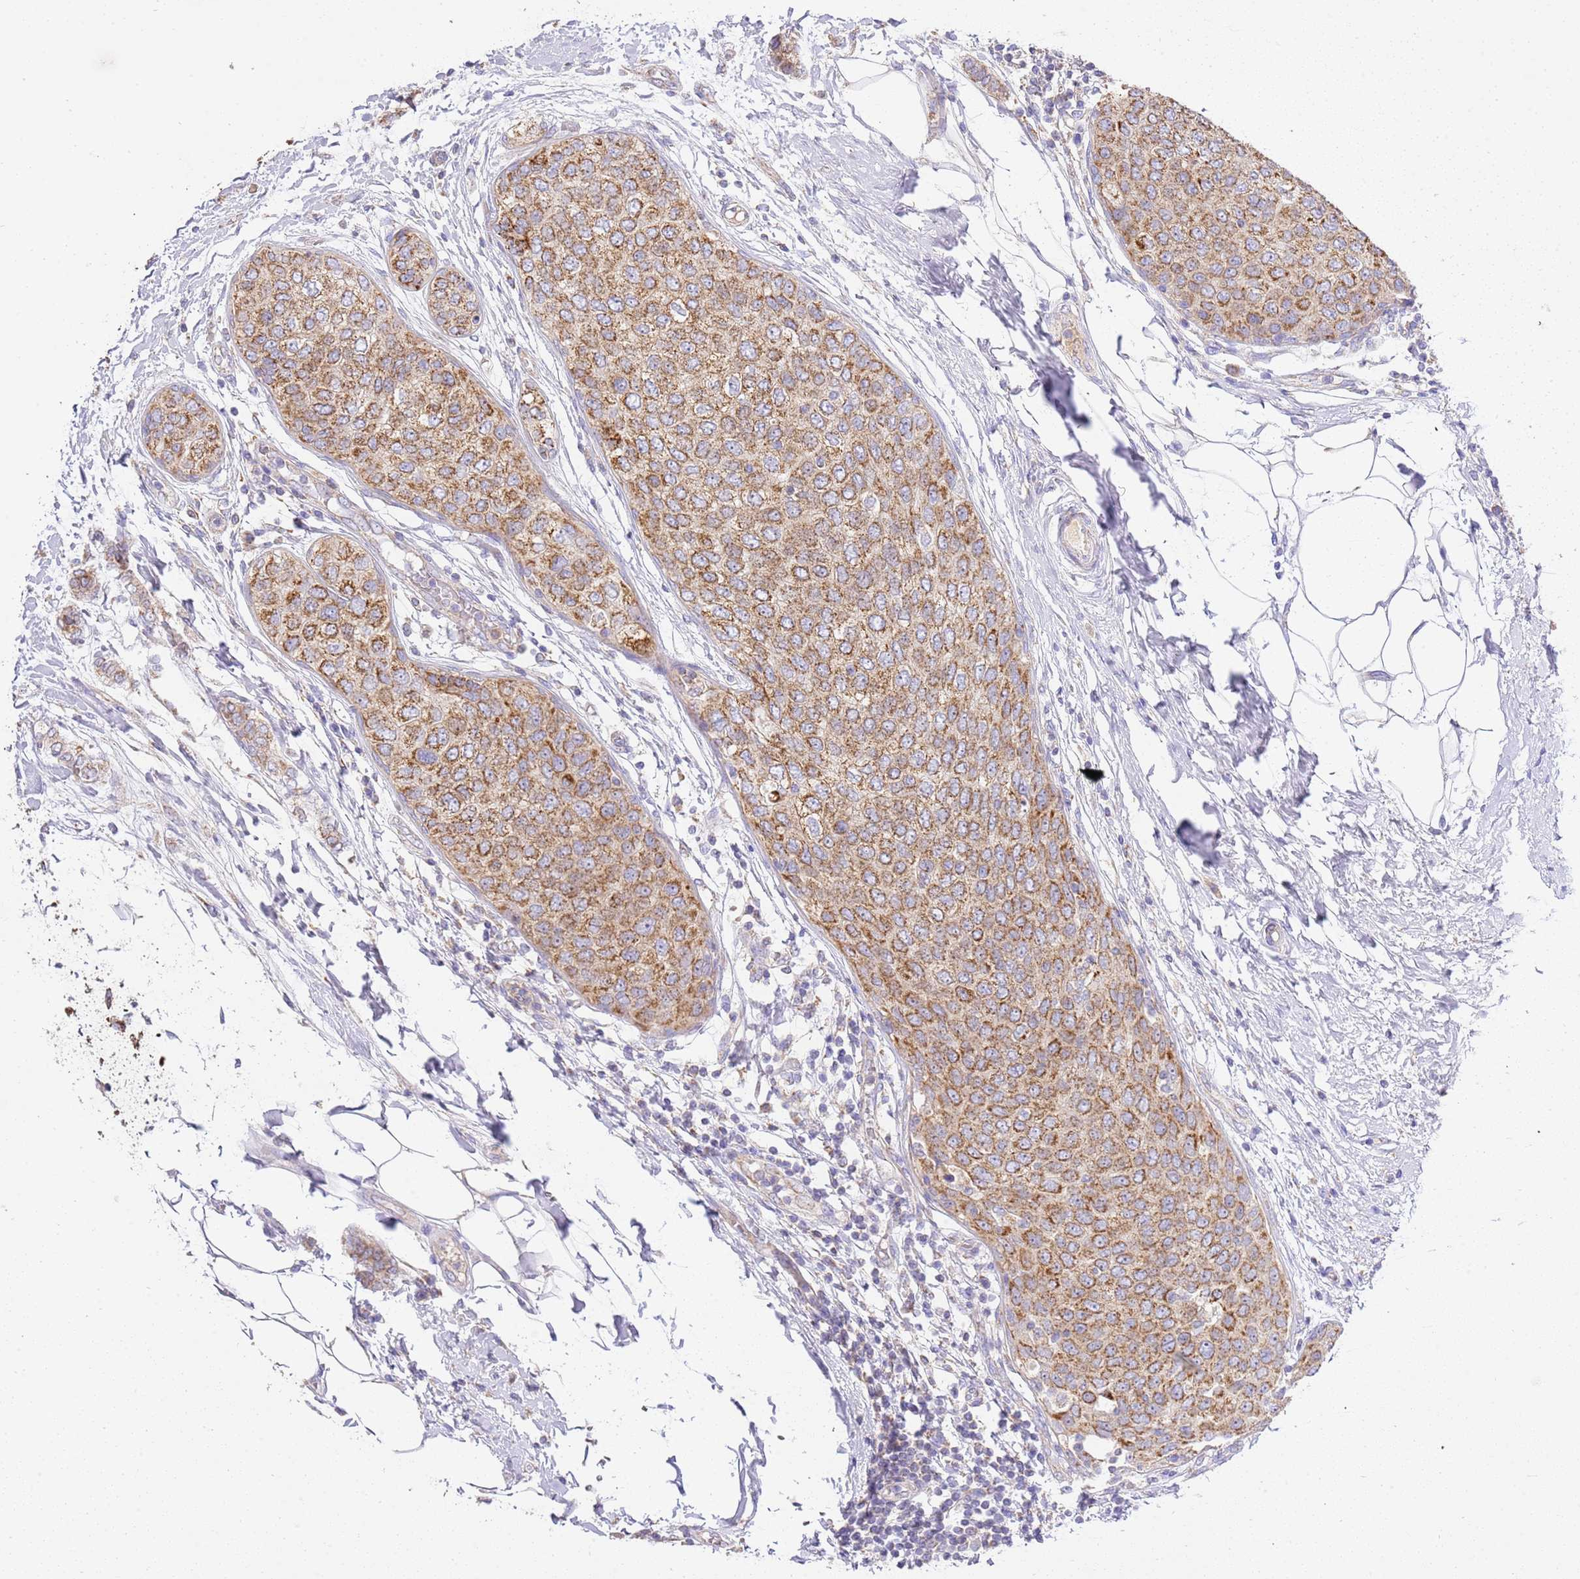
{"staining": {"intensity": "moderate", "quantity": ">75%", "location": "cytoplasmic/membranous"}, "tissue": "breast cancer", "cell_type": "Tumor cells", "image_type": "cancer", "snomed": [{"axis": "morphology", "description": "Duct carcinoma"}, {"axis": "topography", "description": "Breast"}], "caption": "A medium amount of moderate cytoplasmic/membranous expression is present in about >75% of tumor cells in breast cancer tissue.", "gene": "ZBTB39", "patient": {"sex": "female", "age": 72}}